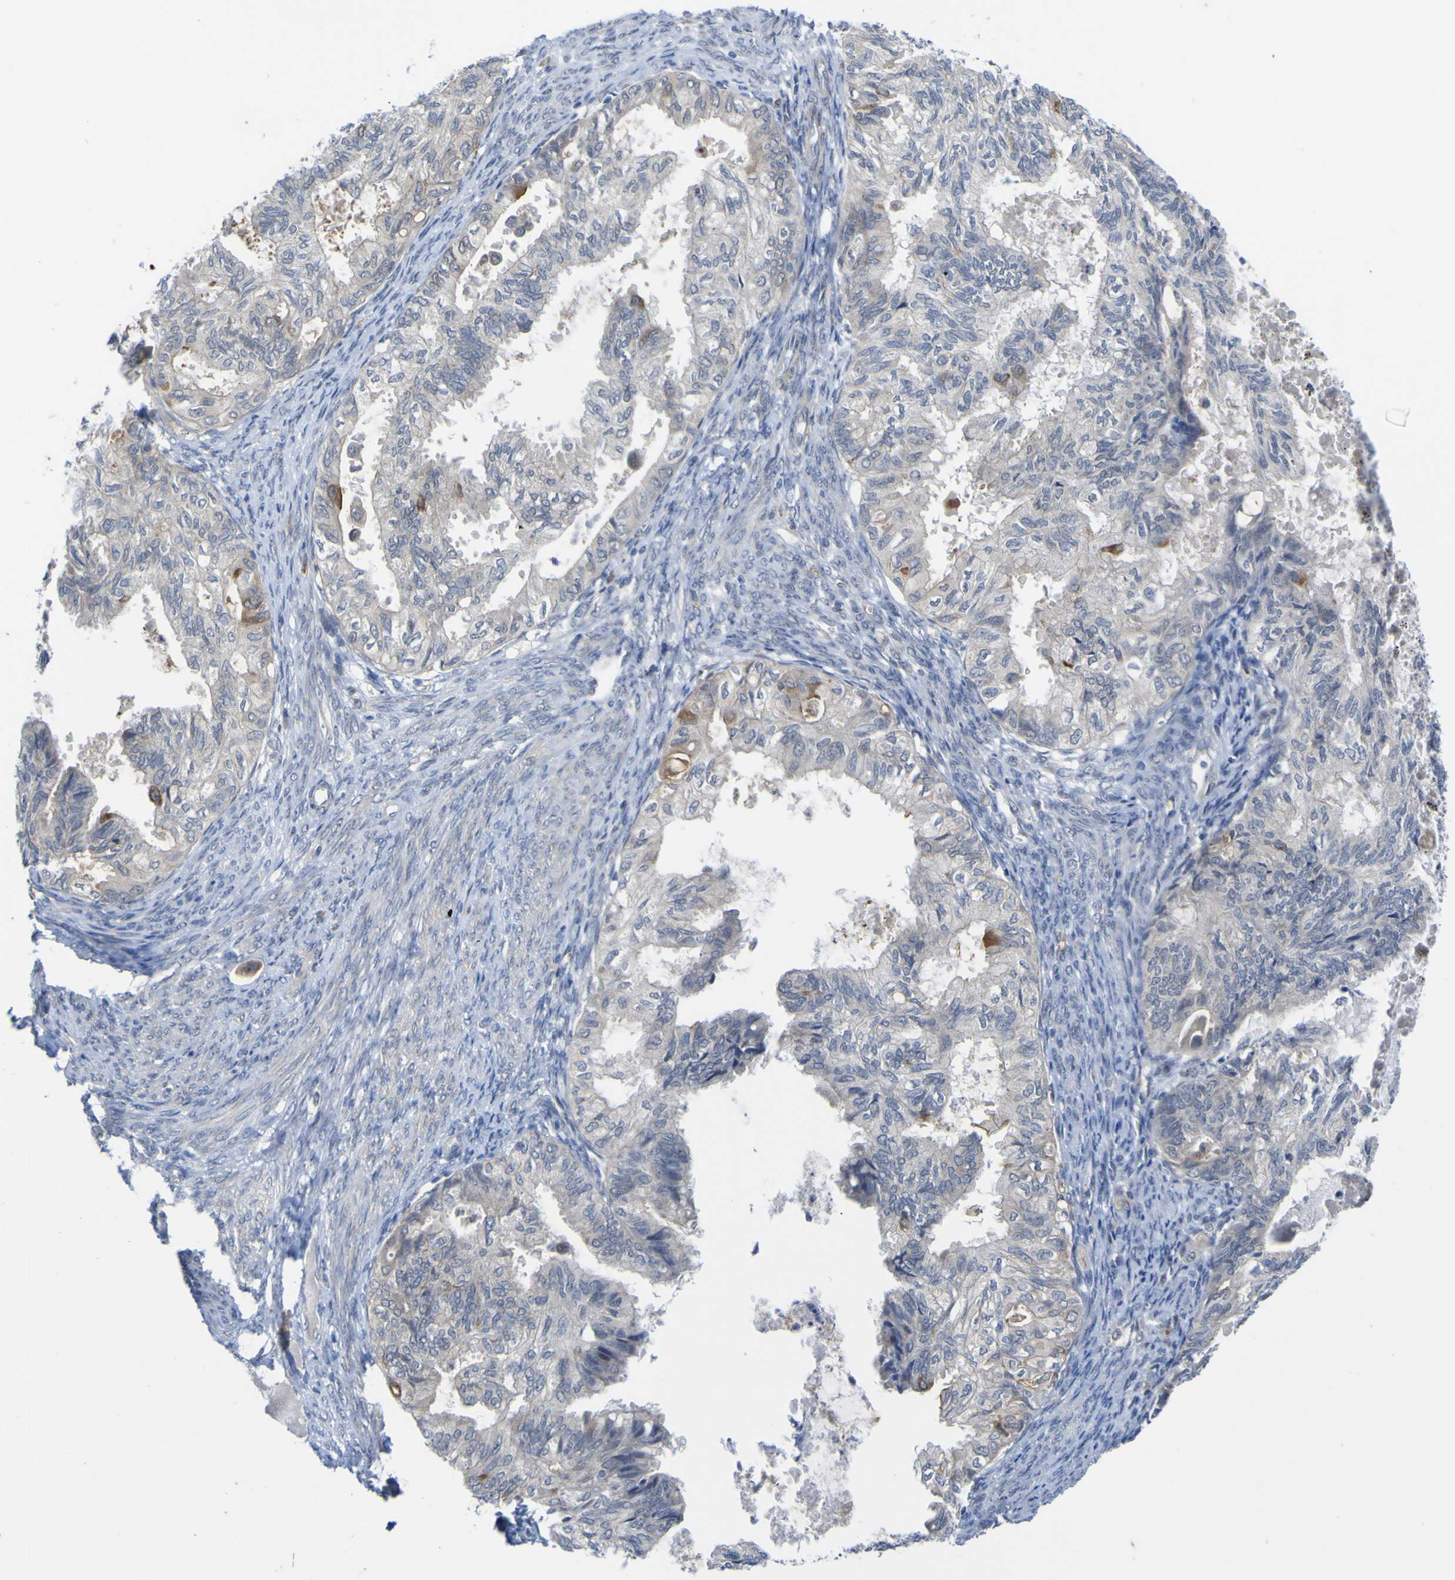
{"staining": {"intensity": "moderate", "quantity": "<25%", "location": "cytoplasmic/membranous"}, "tissue": "cervical cancer", "cell_type": "Tumor cells", "image_type": "cancer", "snomed": [{"axis": "morphology", "description": "Normal tissue, NOS"}, {"axis": "morphology", "description": "Adenocarcinoma, NOS"}, {"axis": "topography", "description": "Cervix"}, {"axis": "topography", "description": "Endometrium"}], "caption": "Cervical cancer stained for a protein exhibits moderate cytoplasmic/membranous positivity in tumor cells.", "gene": "TNFRSF11A", "patient": {"sex": "female", "age": 86}}